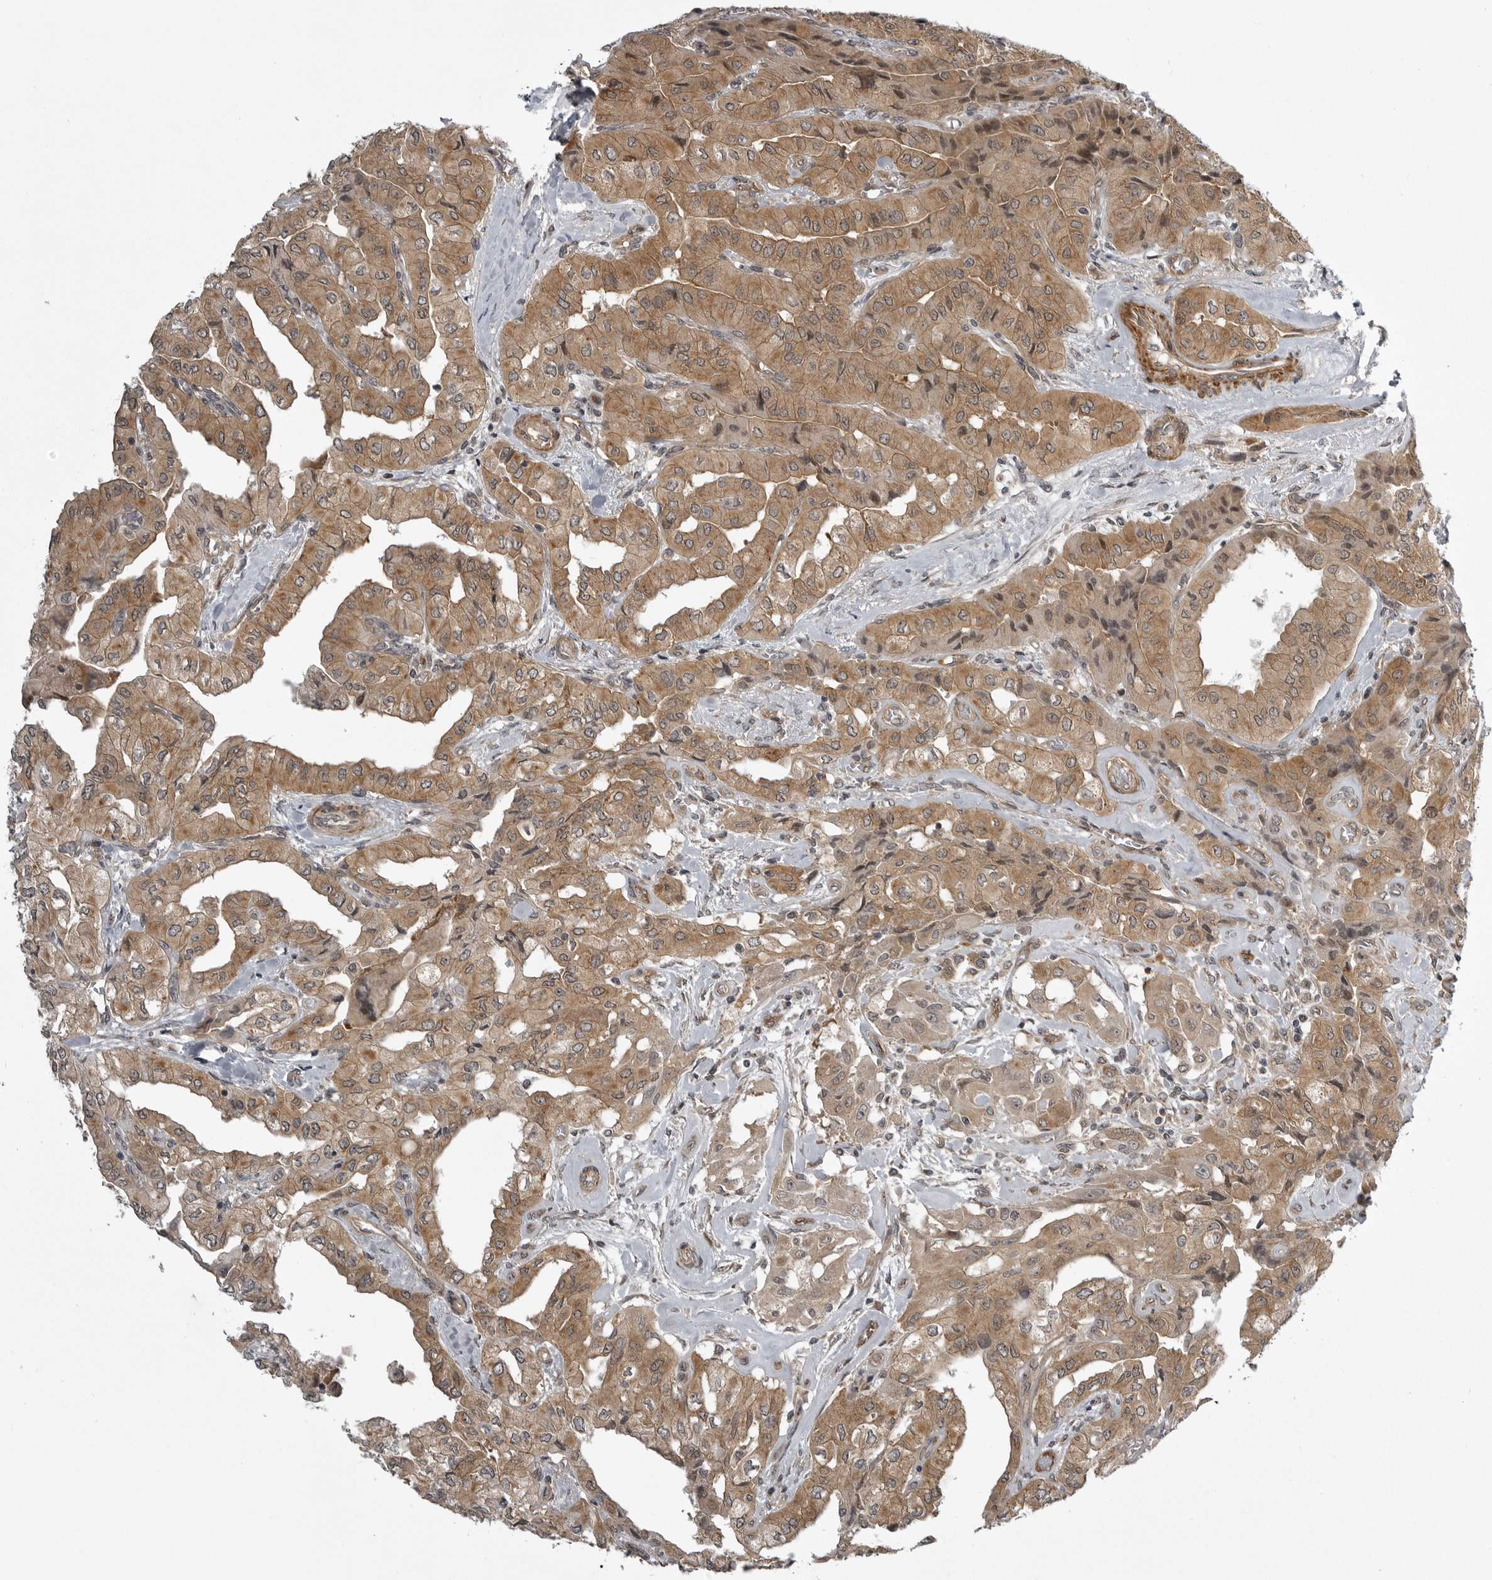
{"staining": {"intensity": "moderate", "quantity": ">75%", "location": "cytoplasmic/membranous"}, "tissue": "thyroid cancer", "cell_type": "Tumor cells", "image_type": "cancer", "snomed": [{"axis": "morphology", "description": "Papillary adenocarcinoma, NOS"}, {"axis": "topography", "description": "Thyroid gland"}], "caption": "Tumor cells reveal moderate cytoplasmic/membranous expression in about >75% of cells in papillary adenocarcinoma (thyroid).", "gene": "SNX16", "patient": {"sex": "female", "age": 59}}